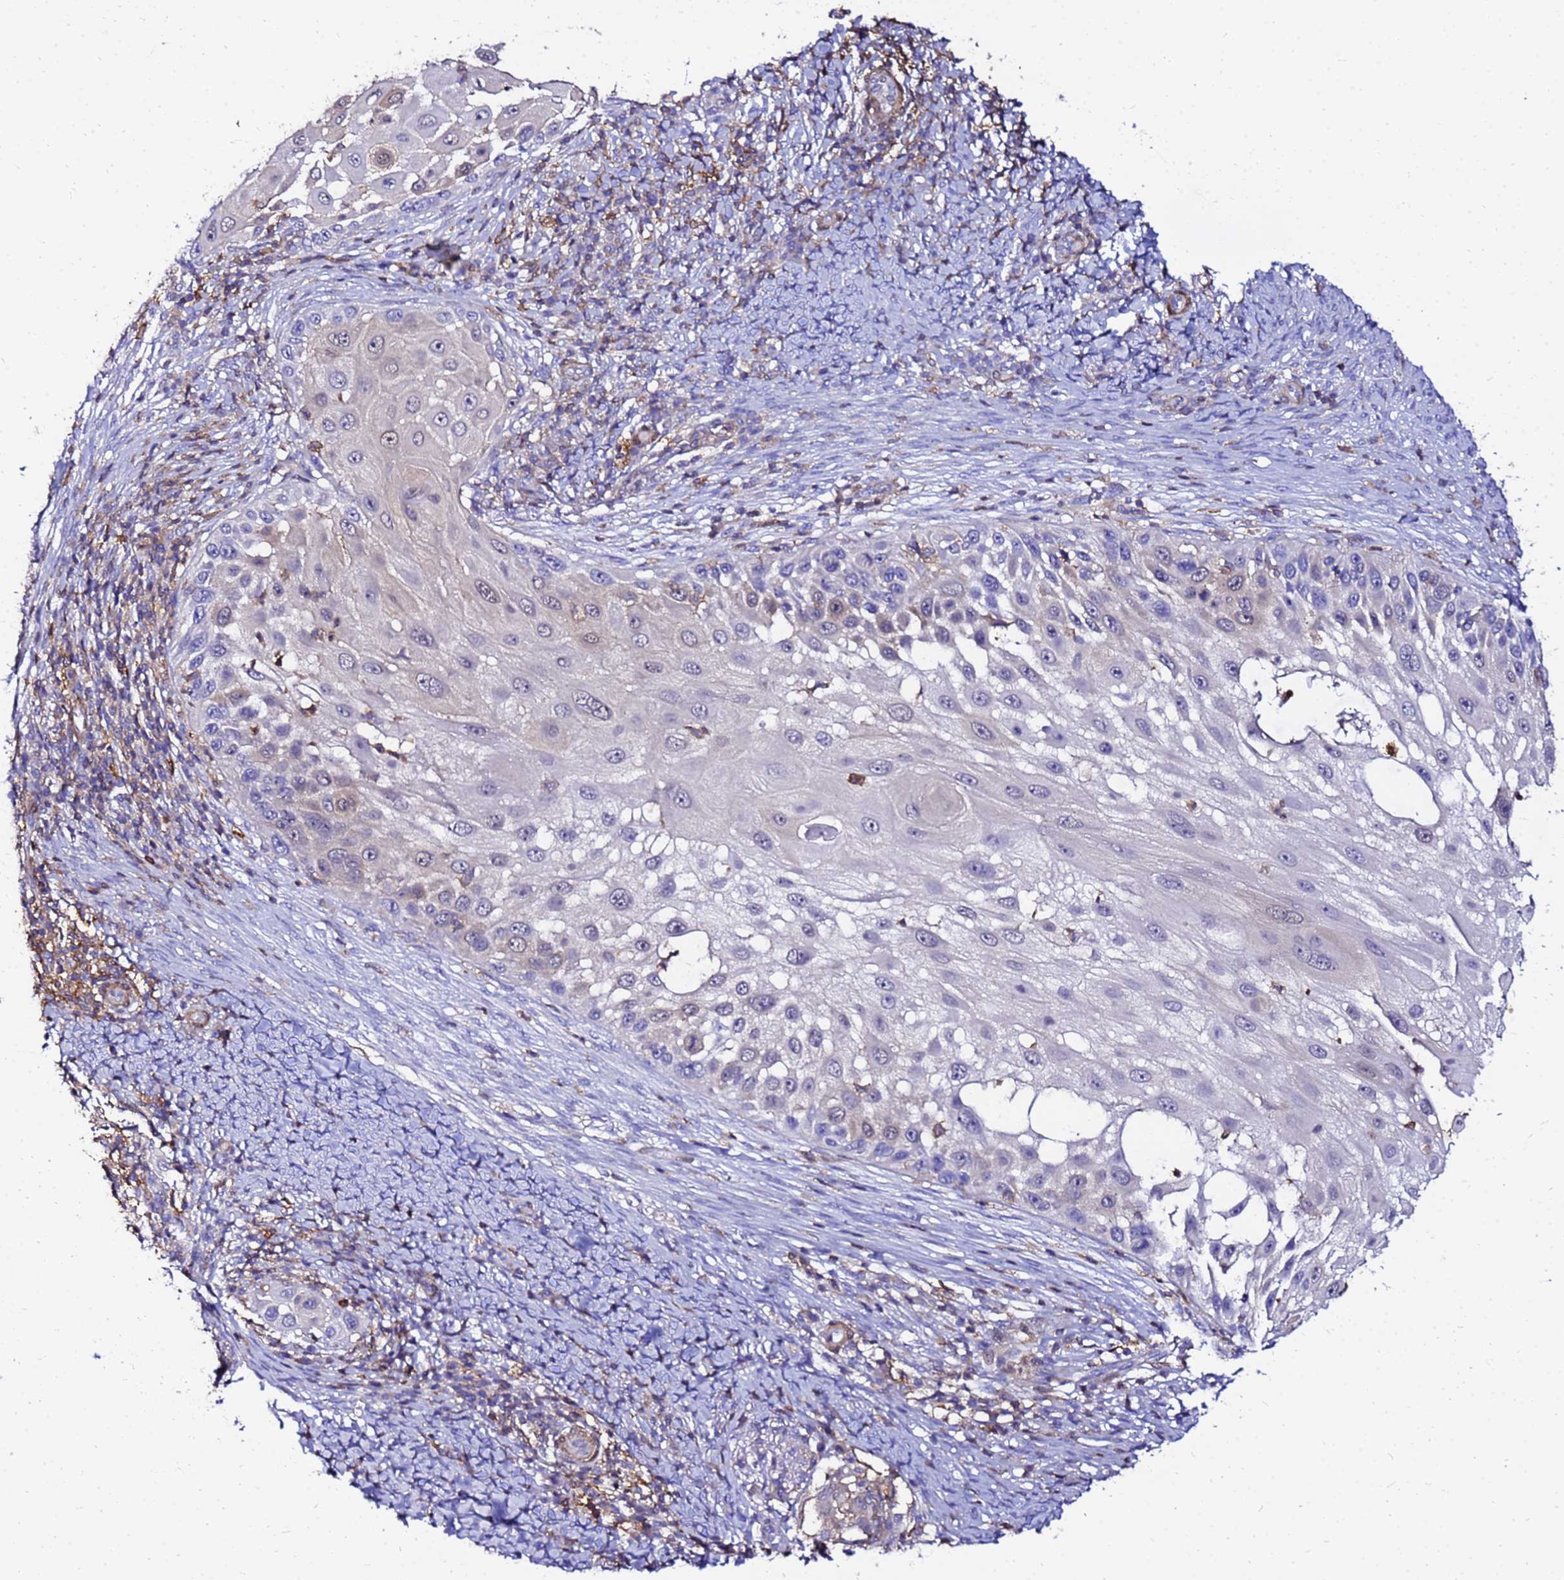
{"staining": {"intensity": "negative", "quantity": "none", "location": "none"}, "tissue": "skin cancer", "cell_type": "Tumor cells", "image_type": "cancer", "snomed": [{"axis": "morphology", "description": "Squamous cell carcinoma, NOS"}, {"axis": "topography", "description": "Skin"}], "caption": "Photomicrograph shows no protein positivity in tumor cells of squamous cell carcinoma (skin) tissue. Brightfield microscopy of immunohistochemistry stained with DAB (3,3'-diaminobenzidine) (brown) and hematoxylin (blue), captured at high magnification.", "gene": "DBNDD2", "patient": {"sex": "female", "age": 44}}